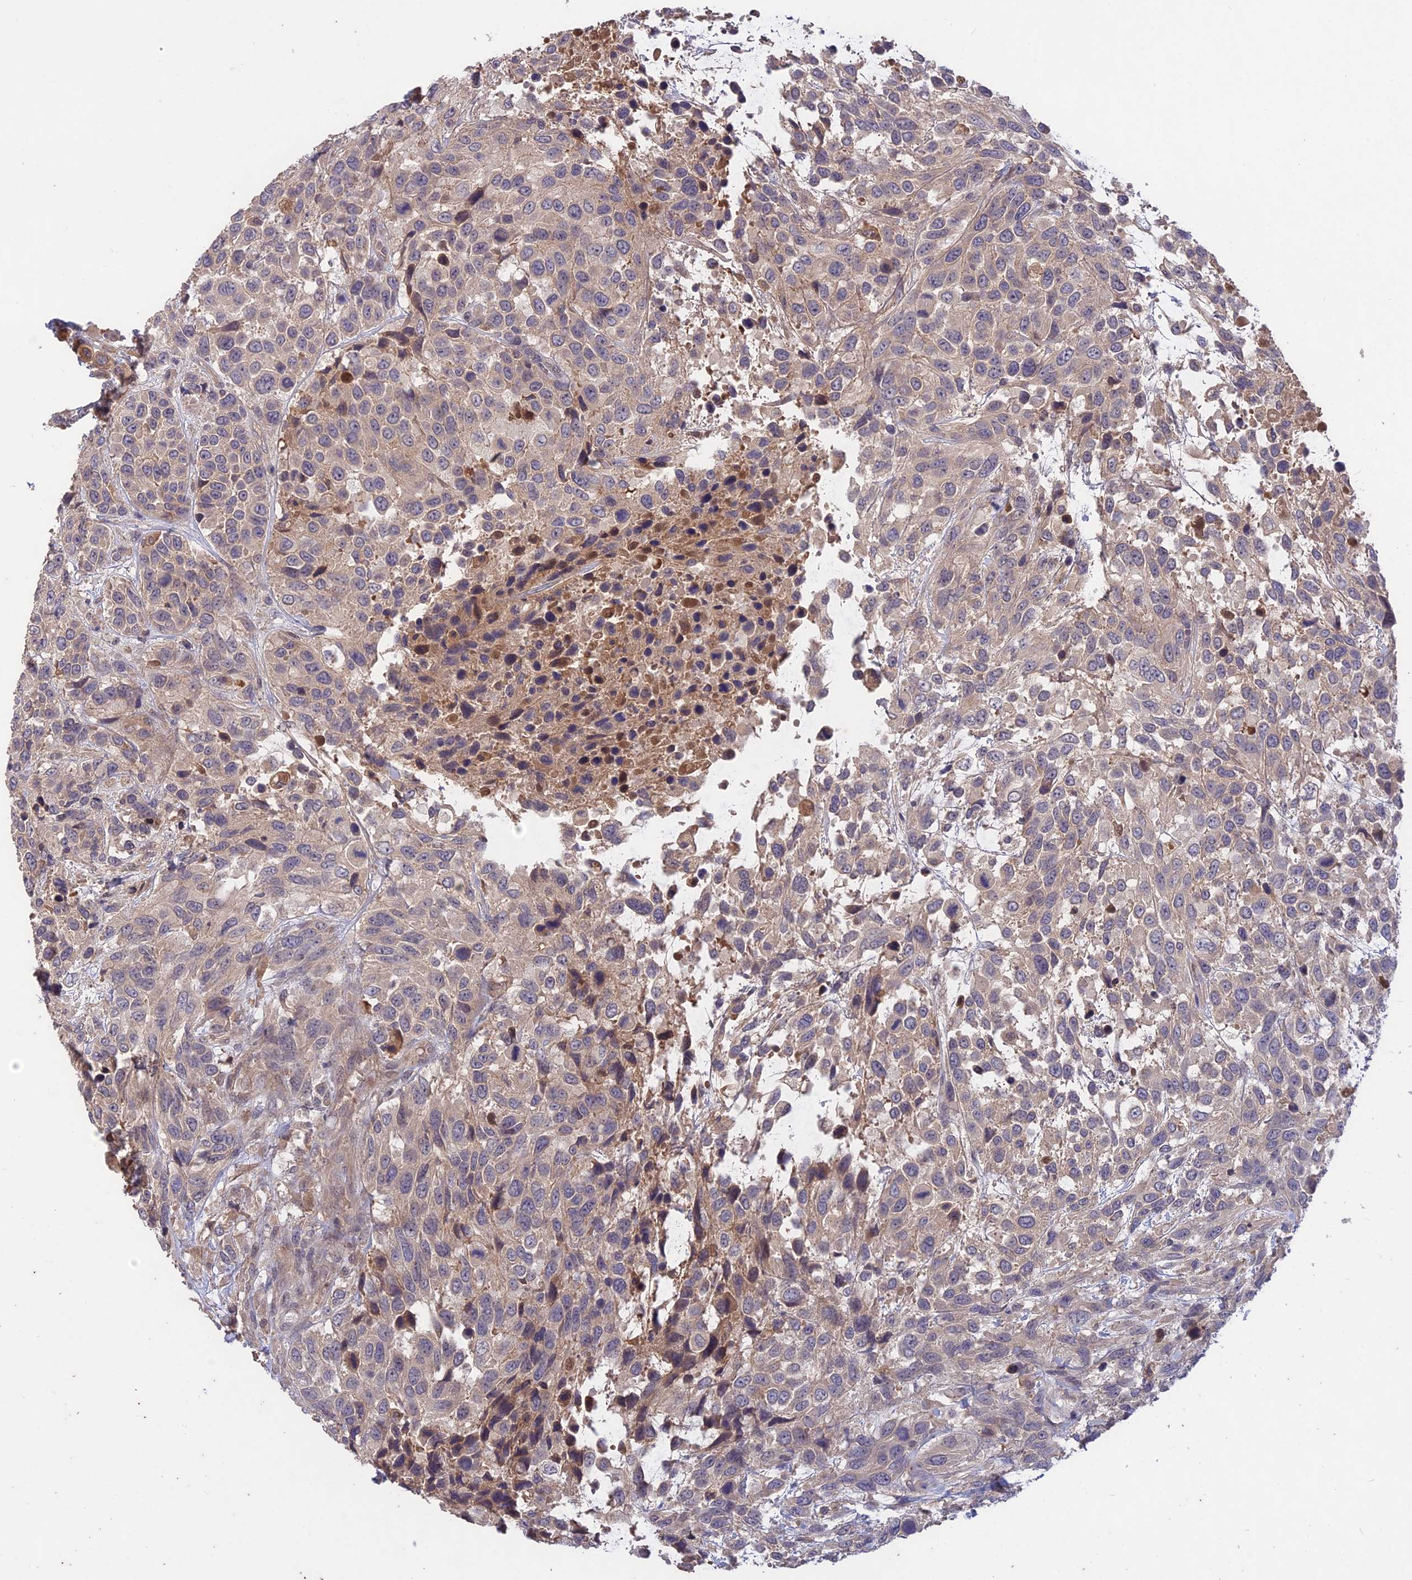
{"staining": {"intensity": "weak", "quantity": "<25%", "location": "cytoplasmic/membranous"}, "tissue": "urothelial cancer", "cell_type": "Tumor cells", "image_type": "cancer", "snomed": [{"axis": "morphology", "description": "Urothelial carcinoma, High grade"}, {"axis": "topography", "description": "Urinary bladder"}], "caption": "Tumor cells are negative for protein expression in human high-grade urothelial carcinoma.", "gene": "ADO", "patient": {"sex": "female", "age": 70}}